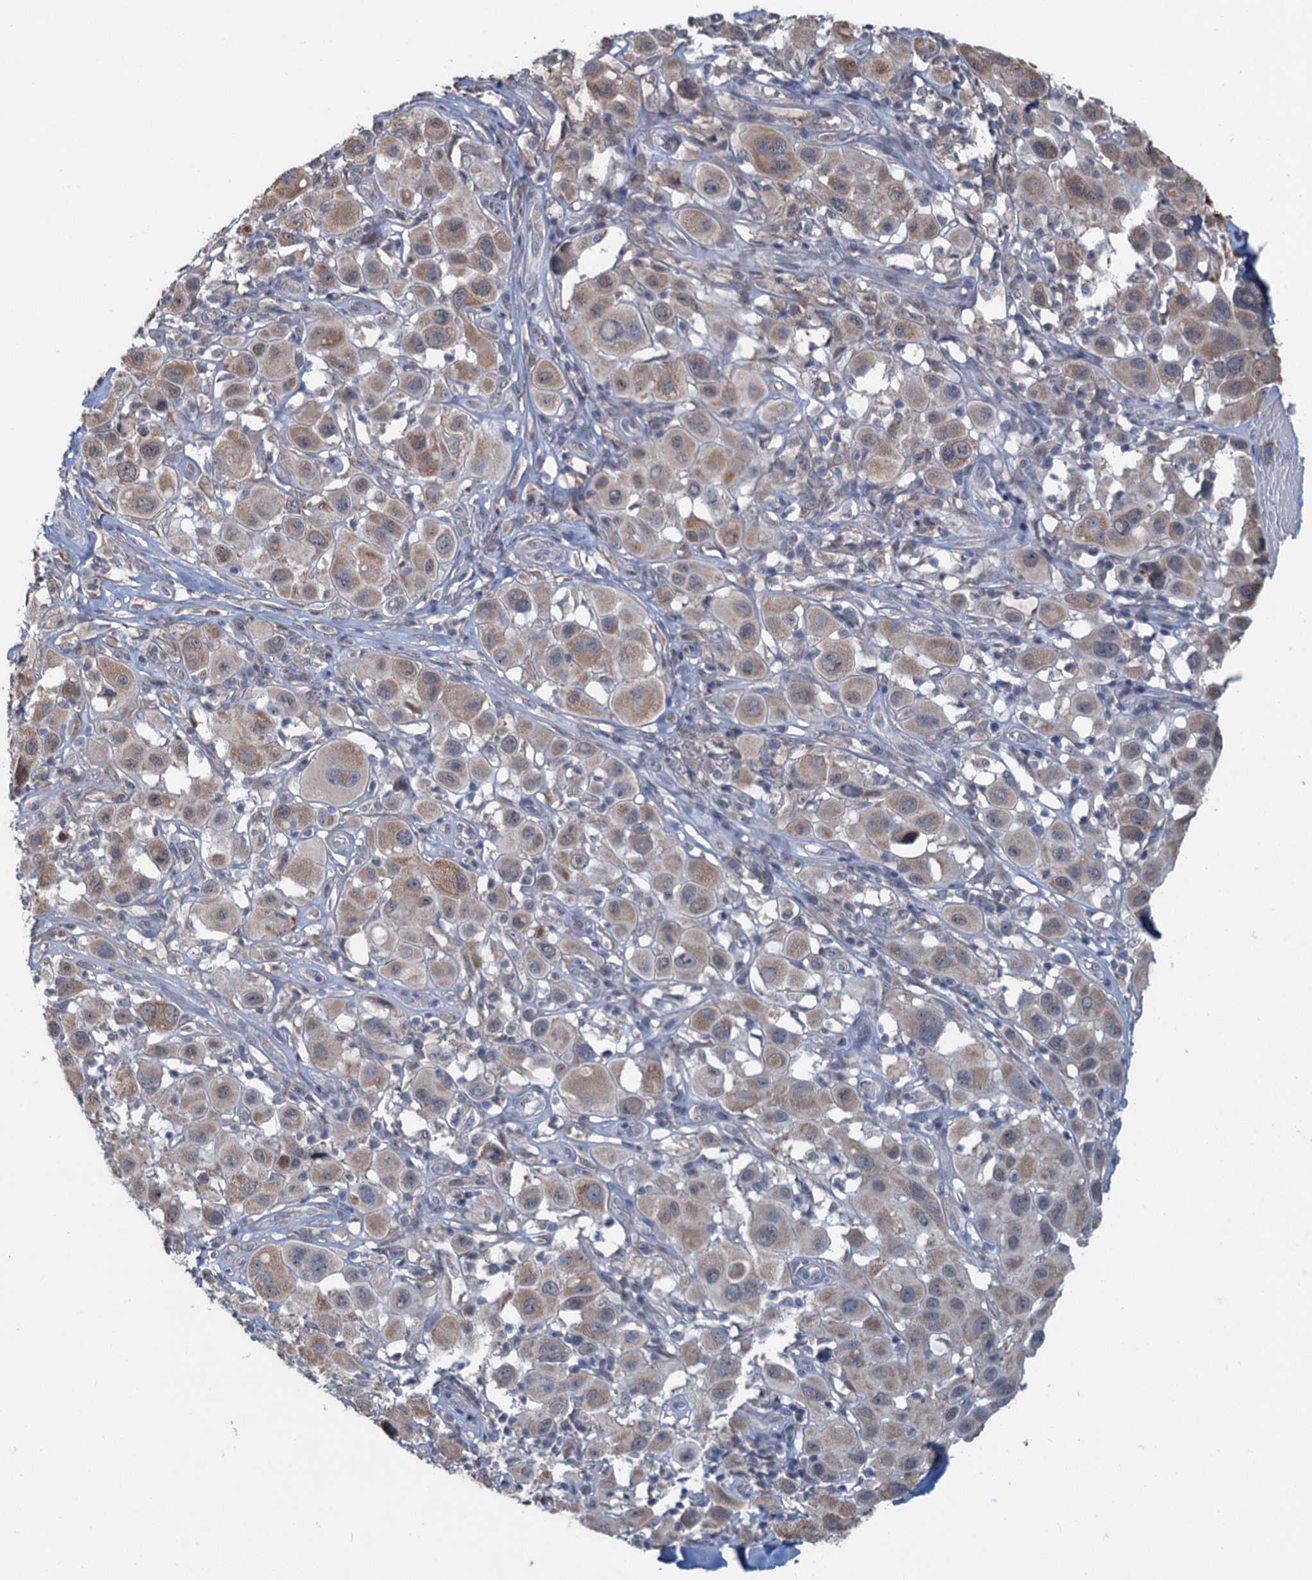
{"staining": {"intensity": "weak", "quantity": "25%-75%", "location": "cytoplasmic/membranous"}, "tissue": "melanoma", "cell_type": "Tumor cells", "image_type": "cancer", "snomed": [{"axis": "morphology", "description": "Malignant melanoma, Metastatic site"}, {"axis": "topography", "description": "Skin"}], "caption": "The histopathology image exhibits a brown stain indicating the presence of a protein in the cytoplasmic/membranous of tumor cells in melanoma.", "gene": "TEX35", "patient": {"sex": "male", "age": 41}}